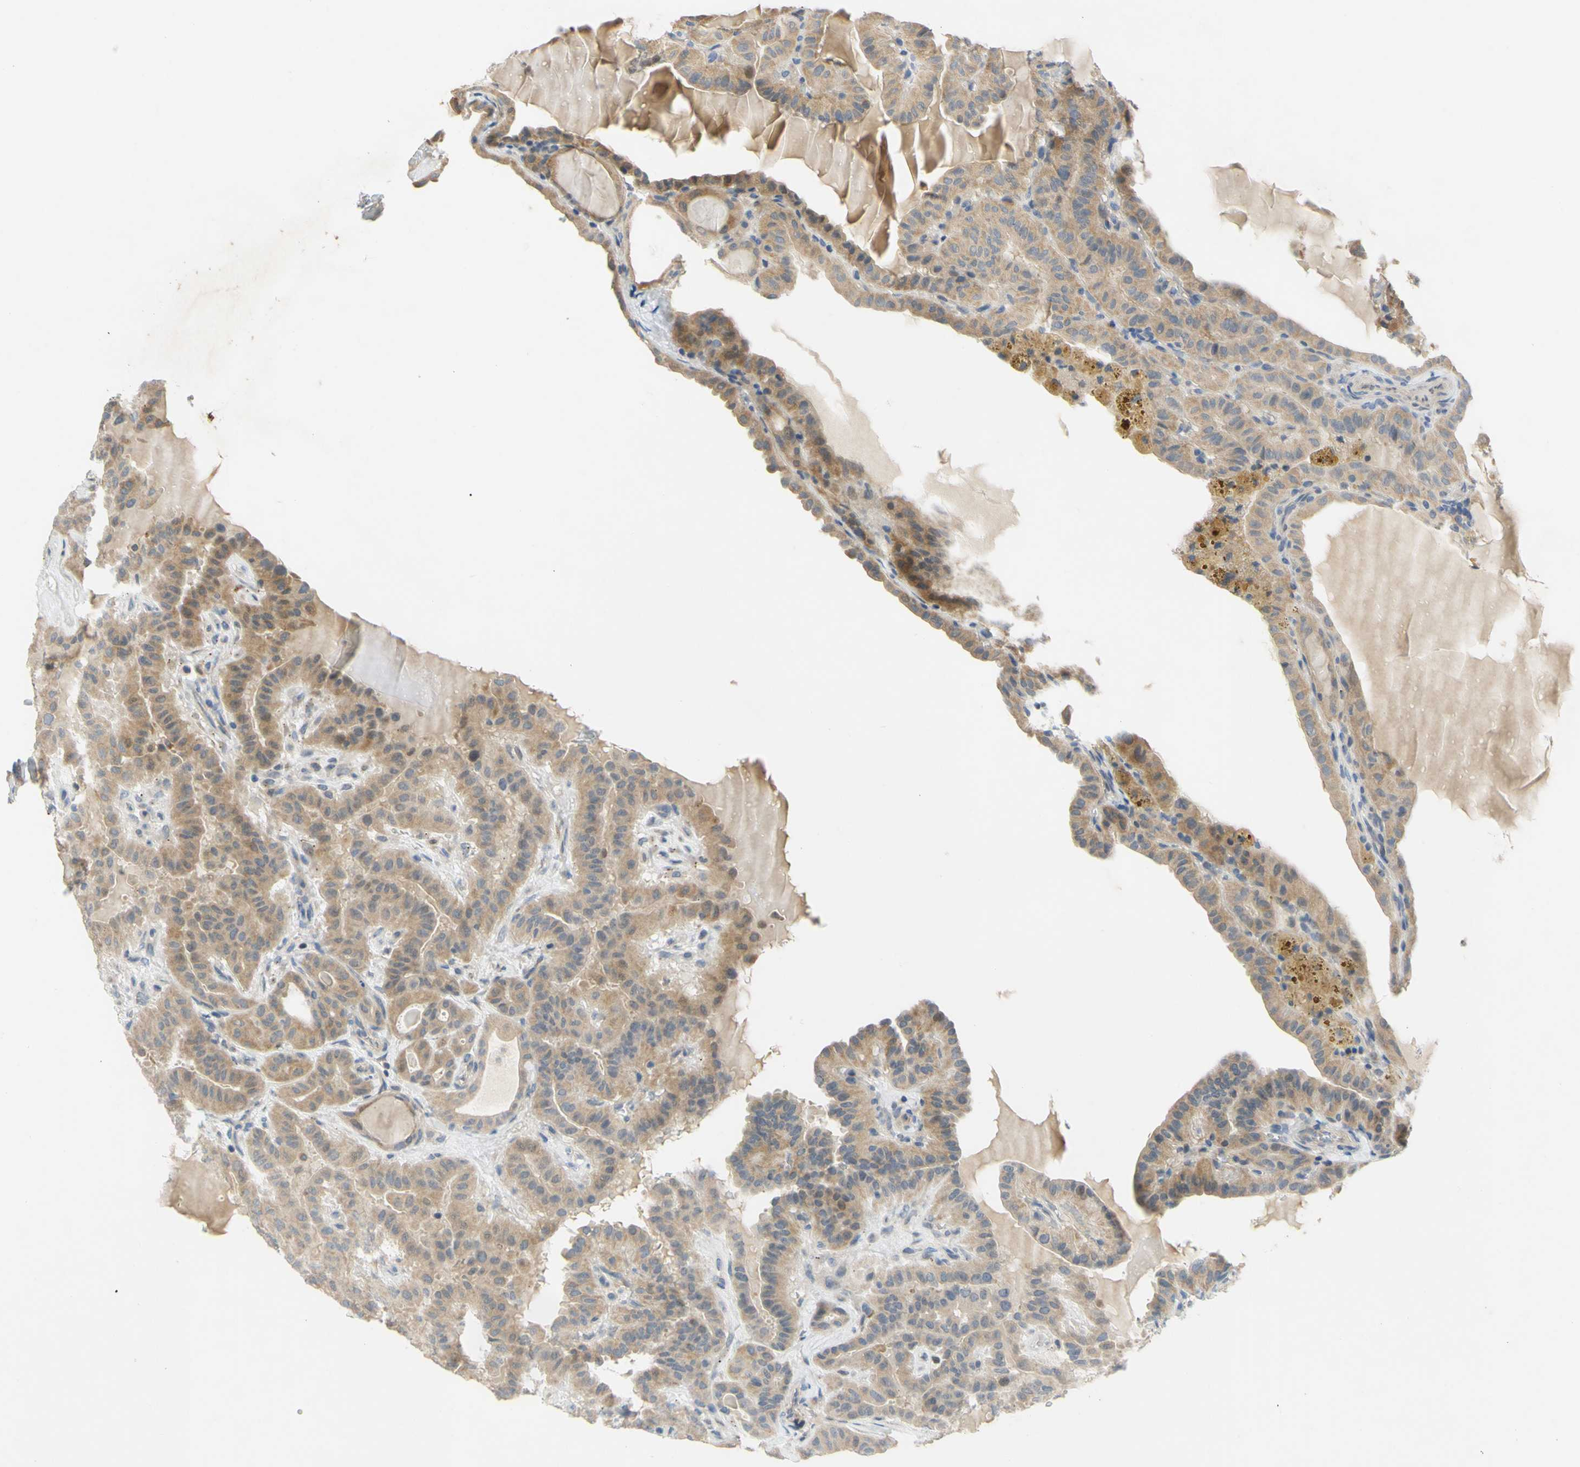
{"staining": {"intensity": "moderate", "quantity": ">75%", "location": "cytoplasmic/membranous"}, "tissue": "thyroid cancer", "cell_type": "Tumor cells", "image_type": "cancer", "snomed": [{"axis": "morphology", "description": "Papillary adenocarcinoma, NOS"}, {"axis": "topography", "description": "Thyroid gland"}], "caption": "IHC photomicrograph of neoplastic tissue: thyroid cancer (papillary adenocarcinoma) stained using immunohistochemistry (IHC) exhibits medium levels of moderate protein expression localized specifically in the cytoplasmic/membranous of tumor cells, appearing as a cytoplasmic/membranous brown color.", "gene": "CCNB2", "patient": {"sex": "male", "age": 77}}